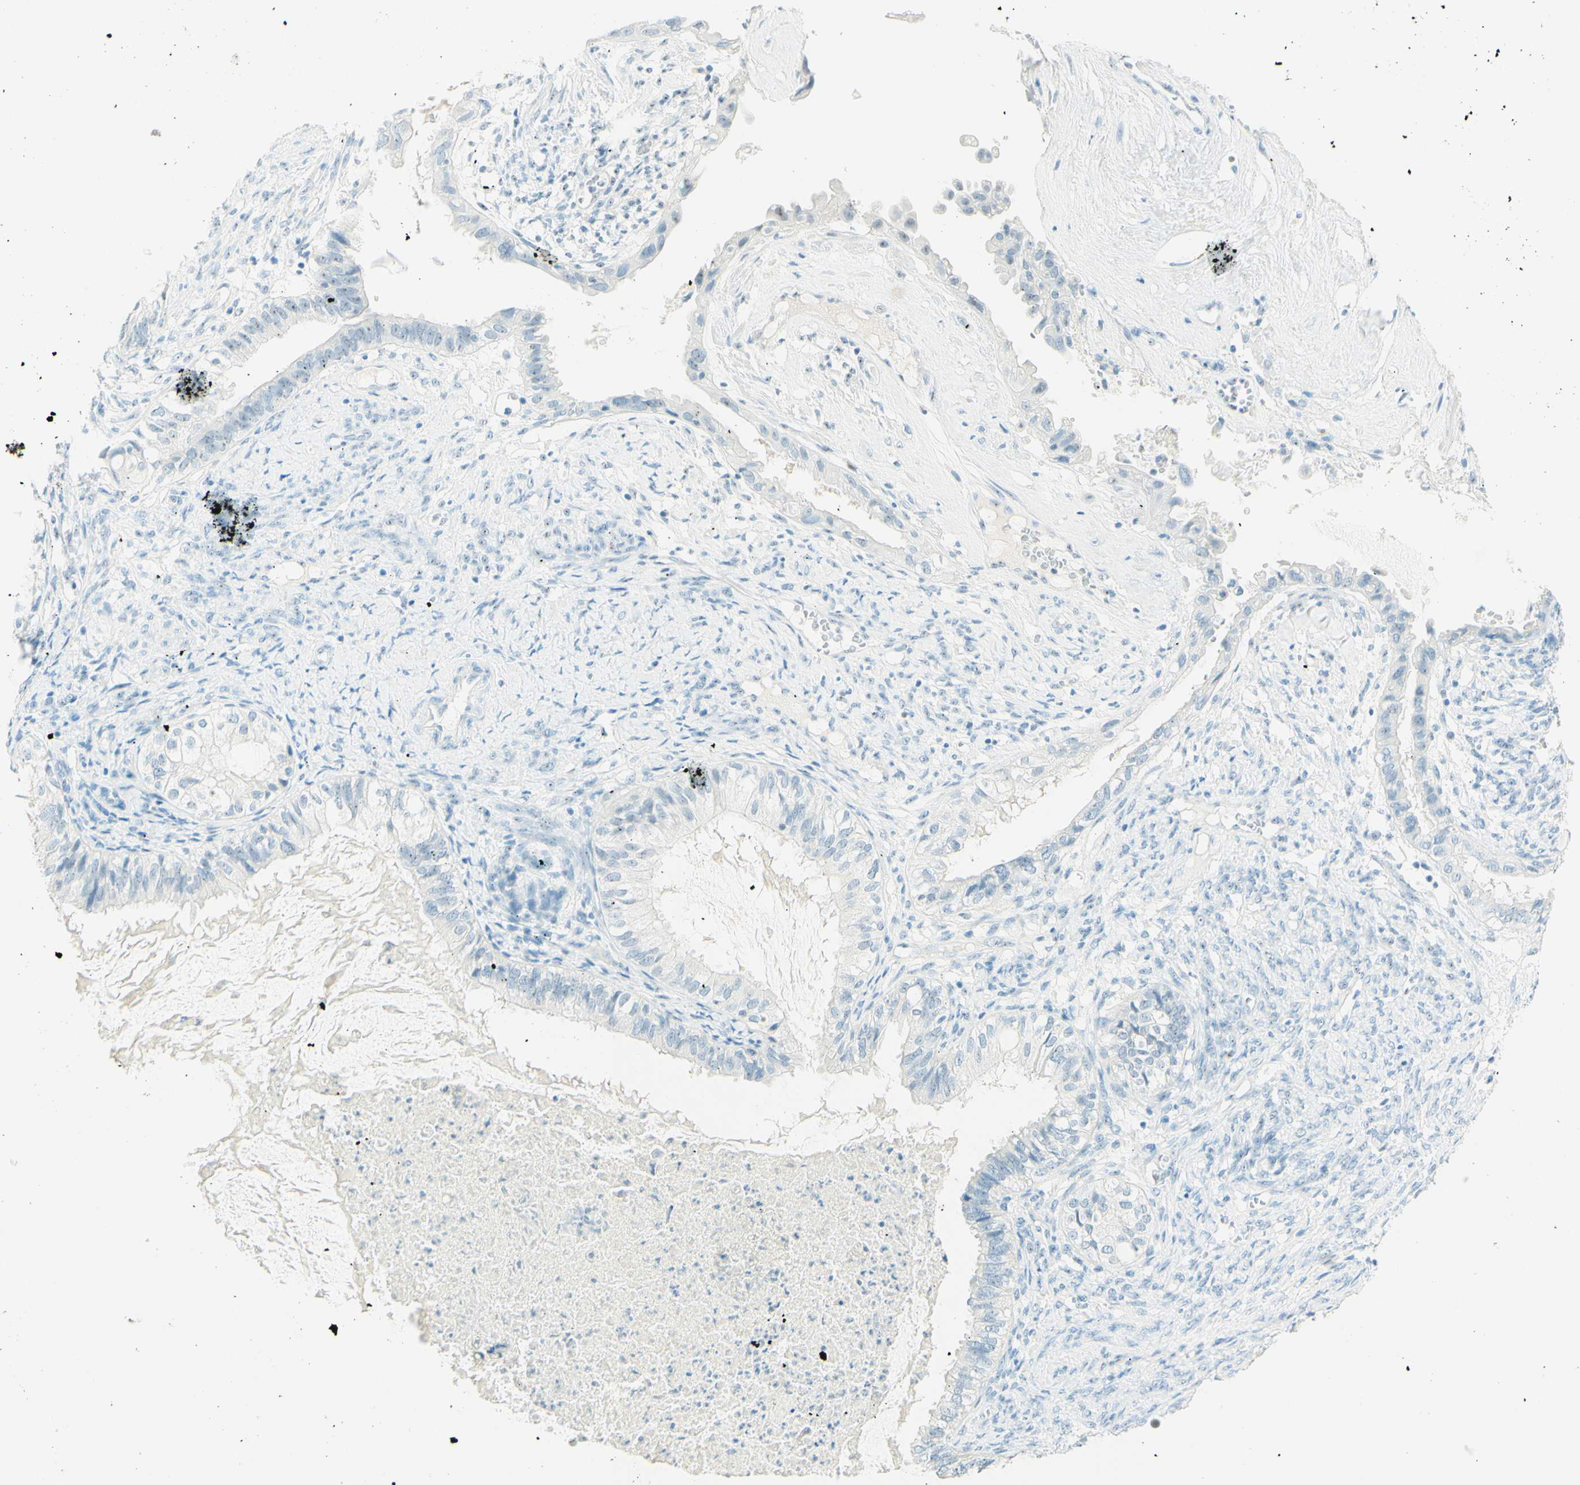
{"staining": {"intensity": "negative", "quantity": "none", "location": "none"}, "tissue": "cervical cancer", "cell_type": "Tumor cells", "image_type": "cancer", "snomed": [{"axis": "morphology", "description": "Normal tissue, NOS"}, {"axis": "morphology", "description": "Adenocarcinoma, NOS"}, {"axis": "topography", "description": "Cervix"}, {"axis": "topography", "description": "Endometrium"}], "caption": "The immunohistochemistry image has no significant positivity in tumor cells of cervical cancer (adenocarcinoma) tissue. The staining was performed using DAB to visualize the protein expression in brown, while the nuclei were stained in blue with hematoxylin (Magnification: 20x).", "gene": "FMR1NB", "patient": {"sex": "female", "age": 86}}